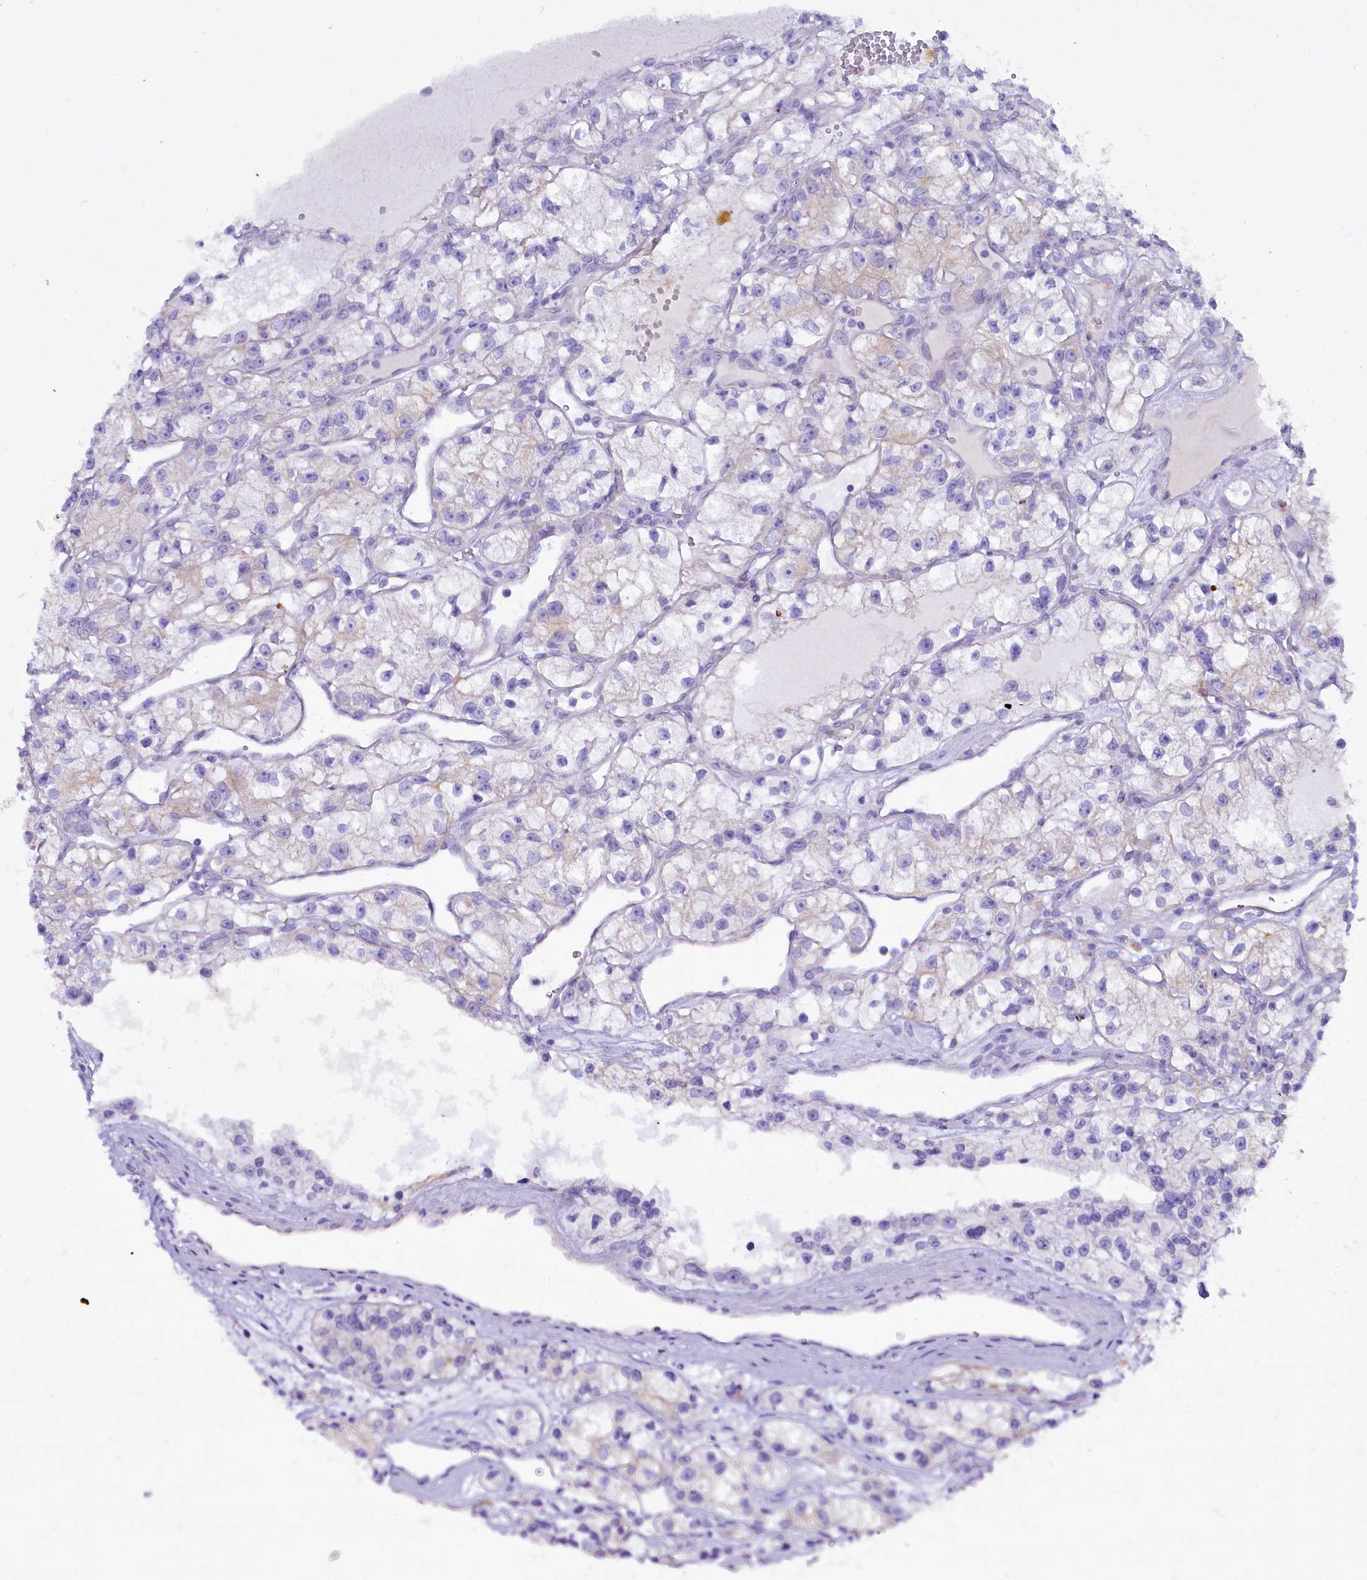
{"staining": {"intensity": "negative", "quantity": "none", "location": "none"}, "tissue": "renal cancer", "cell_type": "Tumor cells", "image_type": "cancer", "snomed": [{"axis": "morphology", "description": "Adenocarcinoma, NOS"}, {"axis": "topography", "description": "Kidney"}], "caption": "Immunohistochemistry of renal adenocarcinoma shows no positivity in tumor cells.", "gene": "FAAP20", "patient": {"sex": "female", "age": 57}}